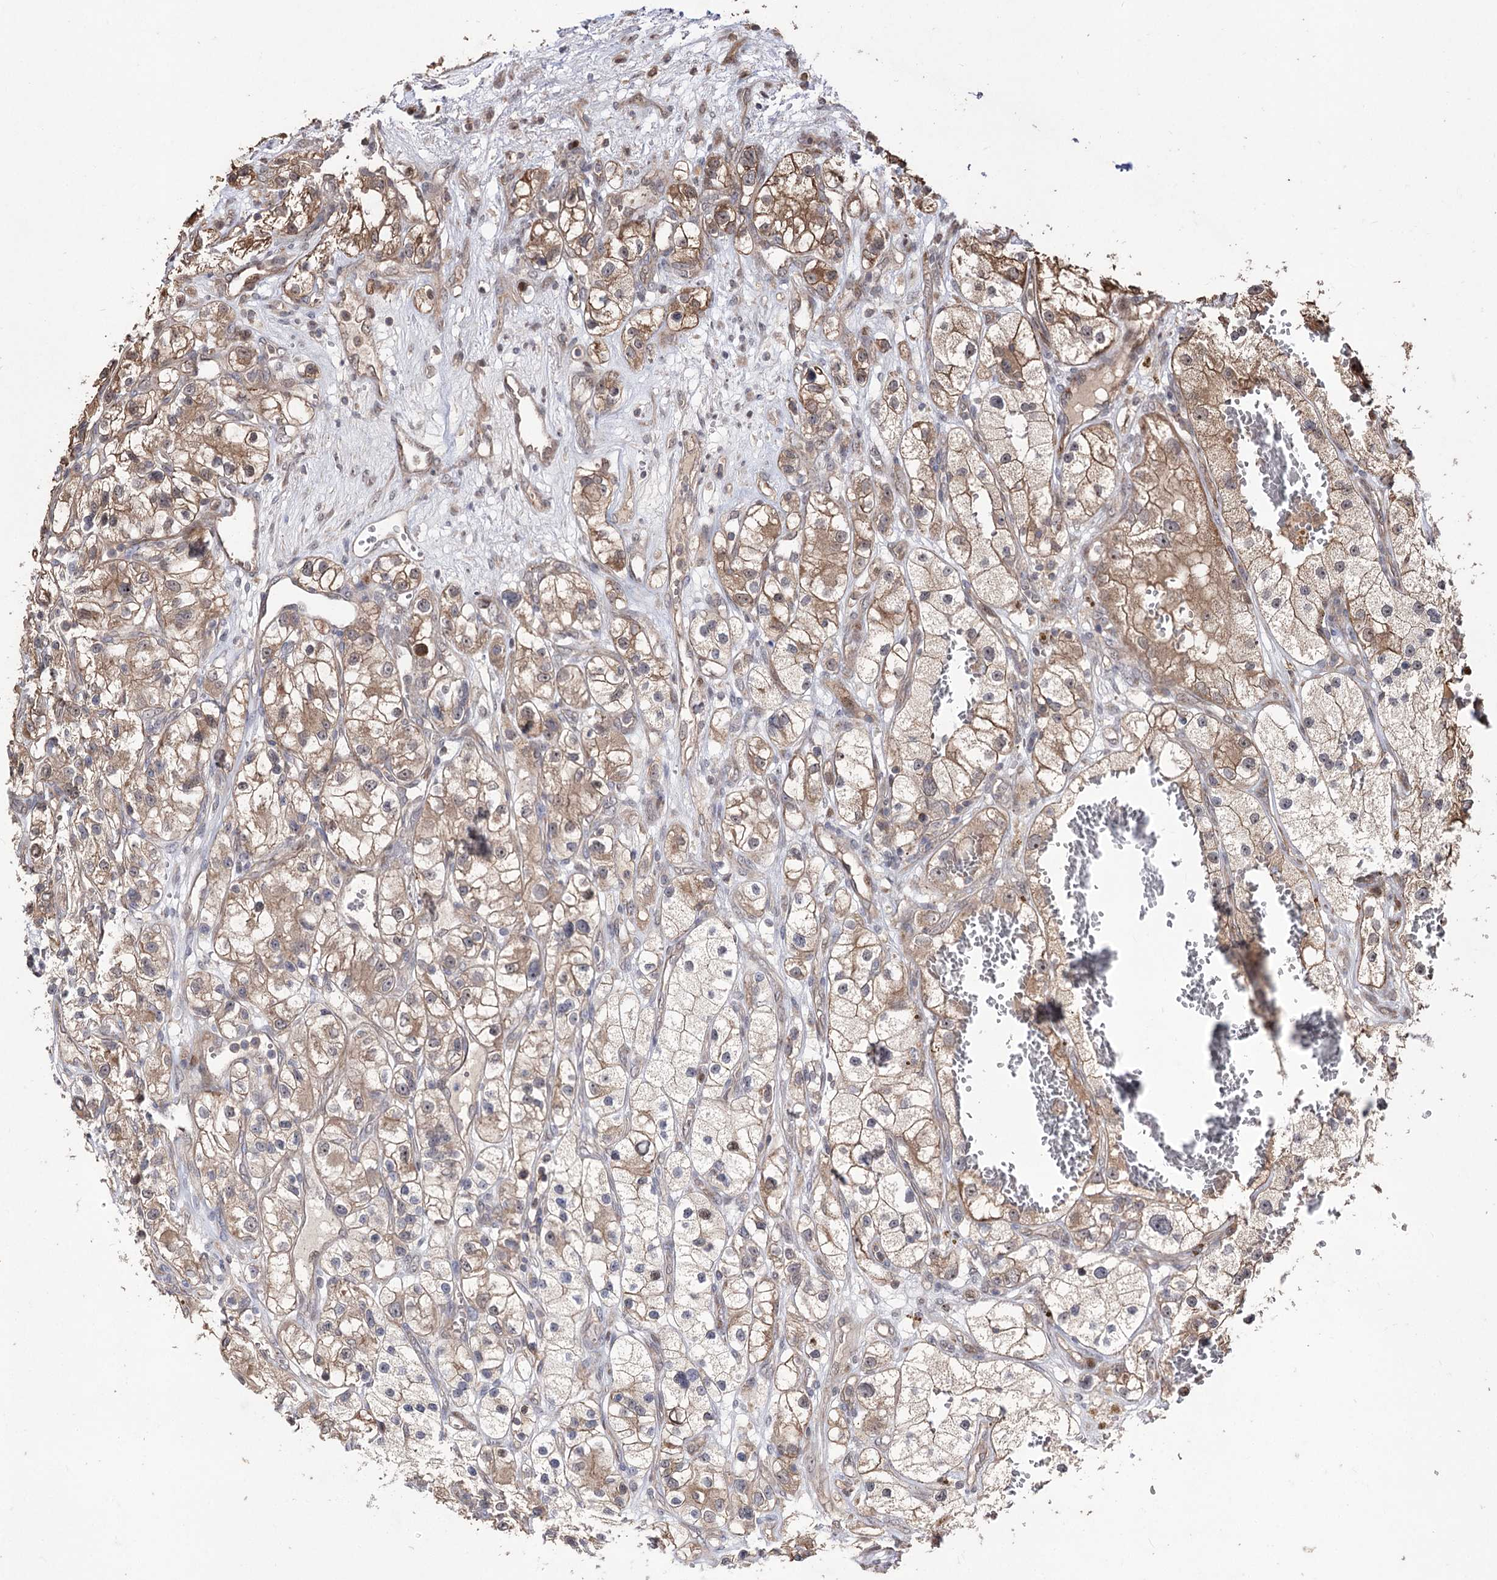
{"staining": {"intensity": "moderate", "quantity": ">75%", "location": "cytoplasmic/membranous"}, "tissue": "renal cancer", "cell_type": "Tumor cells", "image_type": "cancer", "snomed": [{"axis": "morphology", "description": "Adenocarcinoma, NOS"}, {"axis": "topography", "description": "Kidney"}], "caption": "DAB (3,3'-diaminobenzidine) immunohistochemical staining of human adenocarcinoma (renal) demonstrates moderate cytoplasmic/membranous protein positivity in approximately >75% of tumor cells.", "gene": "CPNE8", "patient": {"sex": "female", "age": 57}}